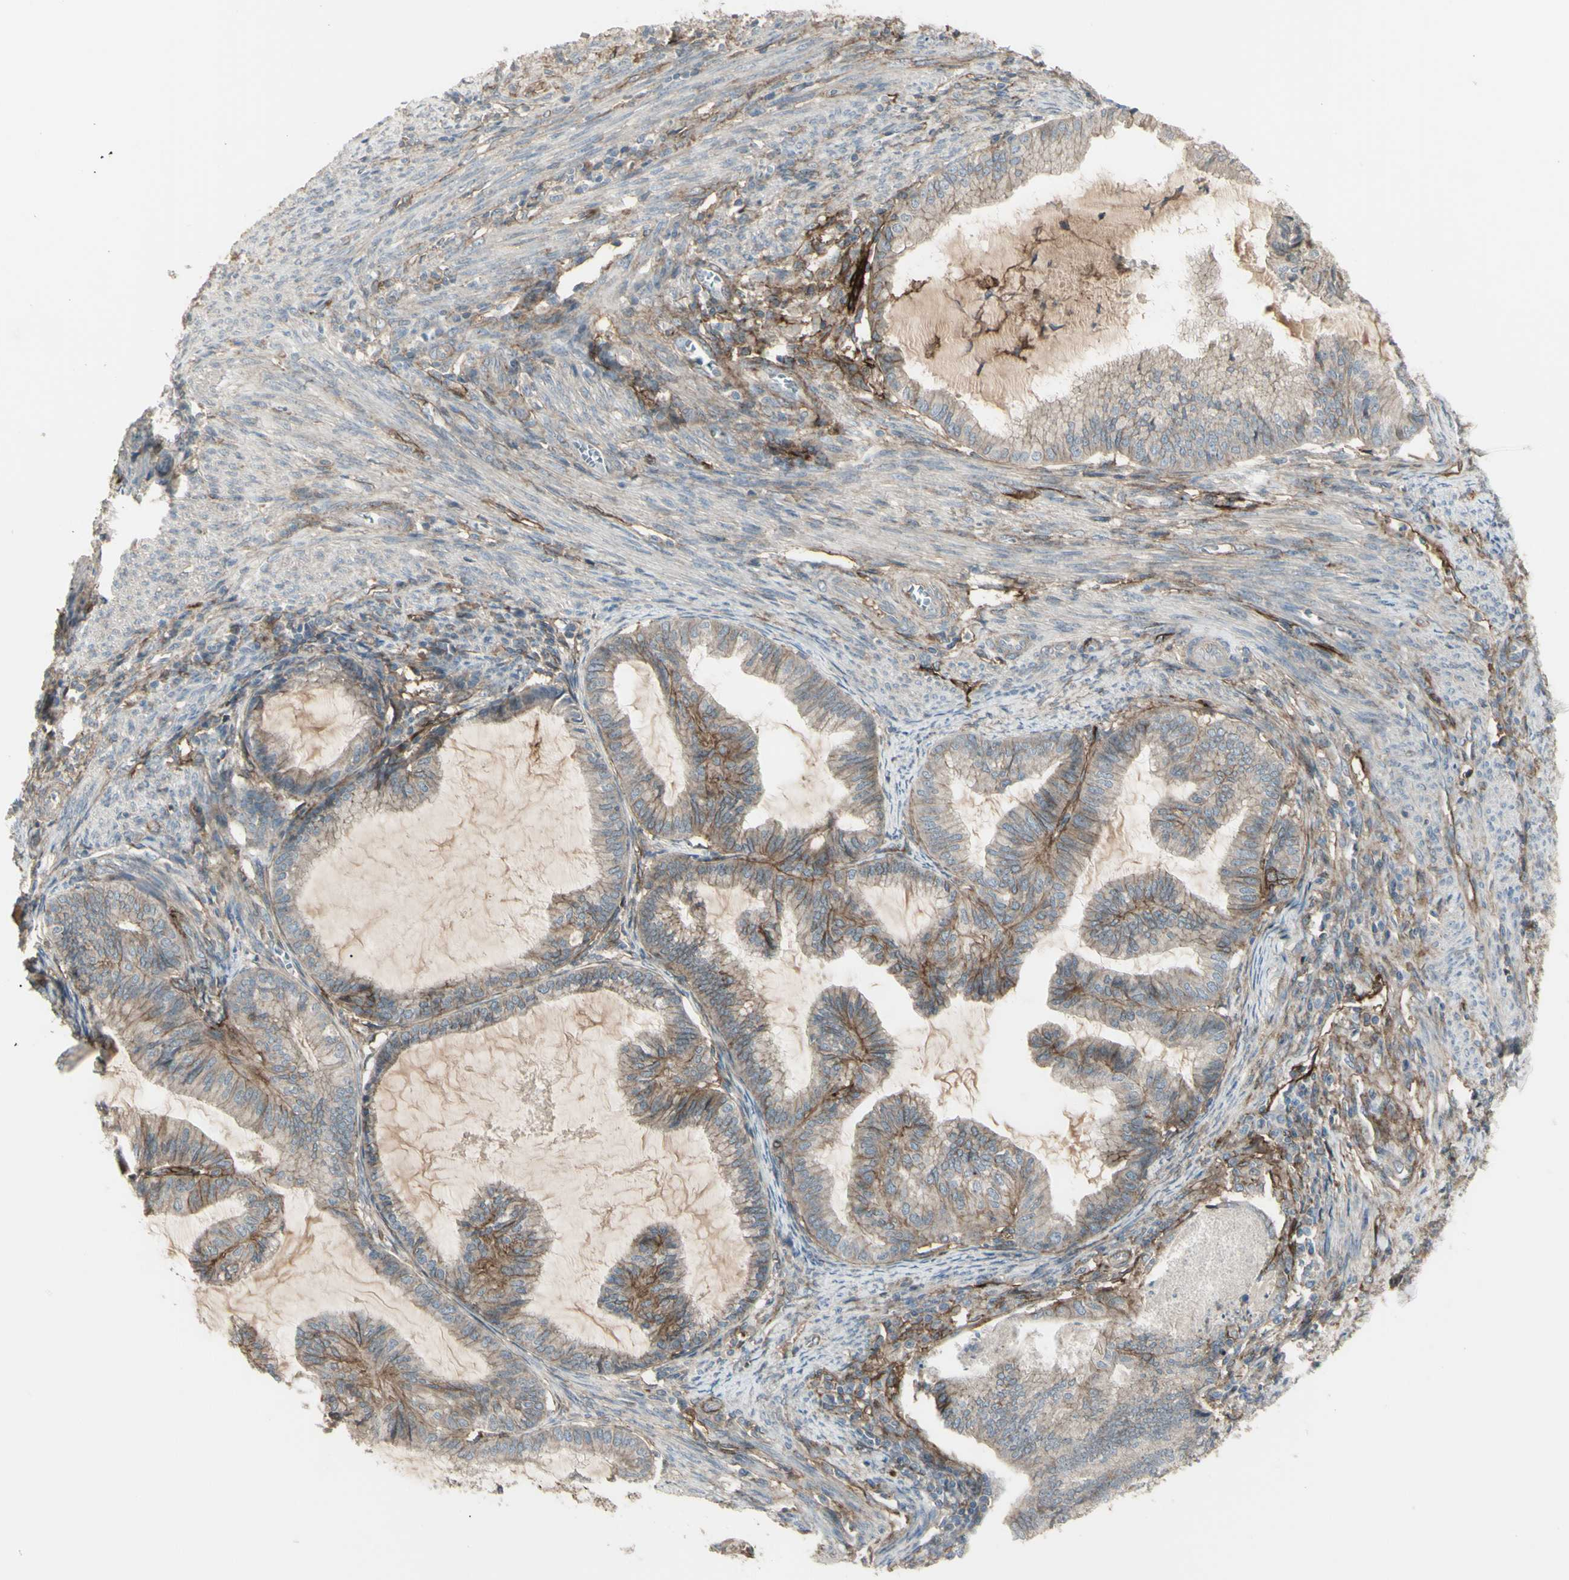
{"staining": {"intensity": "weak", "quantity": "25%-75%", "location": "cytoplasmic/membranous"}, "tissue": "cervical cancer", "cell_type": "Tumor cells", "image_type": "cancer", "snomed": [{"axis": "morphology", "description": "Normal tissue, NOS"}, {"axis": "morphology", "description": "Adenocarcinoma, NOS"}, {"axis": "topography", "description": "Cervix"}, {"axis": "topography", "description": "Endometrium"}], "caption": "Cervical adenocarcinoma stained with DAB IHC reveals low levels of weak cytoplasmic/membranous expression in about 25%-75% of tumor cells. (DAB IHC, brown staining for protein, blue staining for nuclei).", "gene": "CD276", "patient": {"sex": "female", "age": 86}}